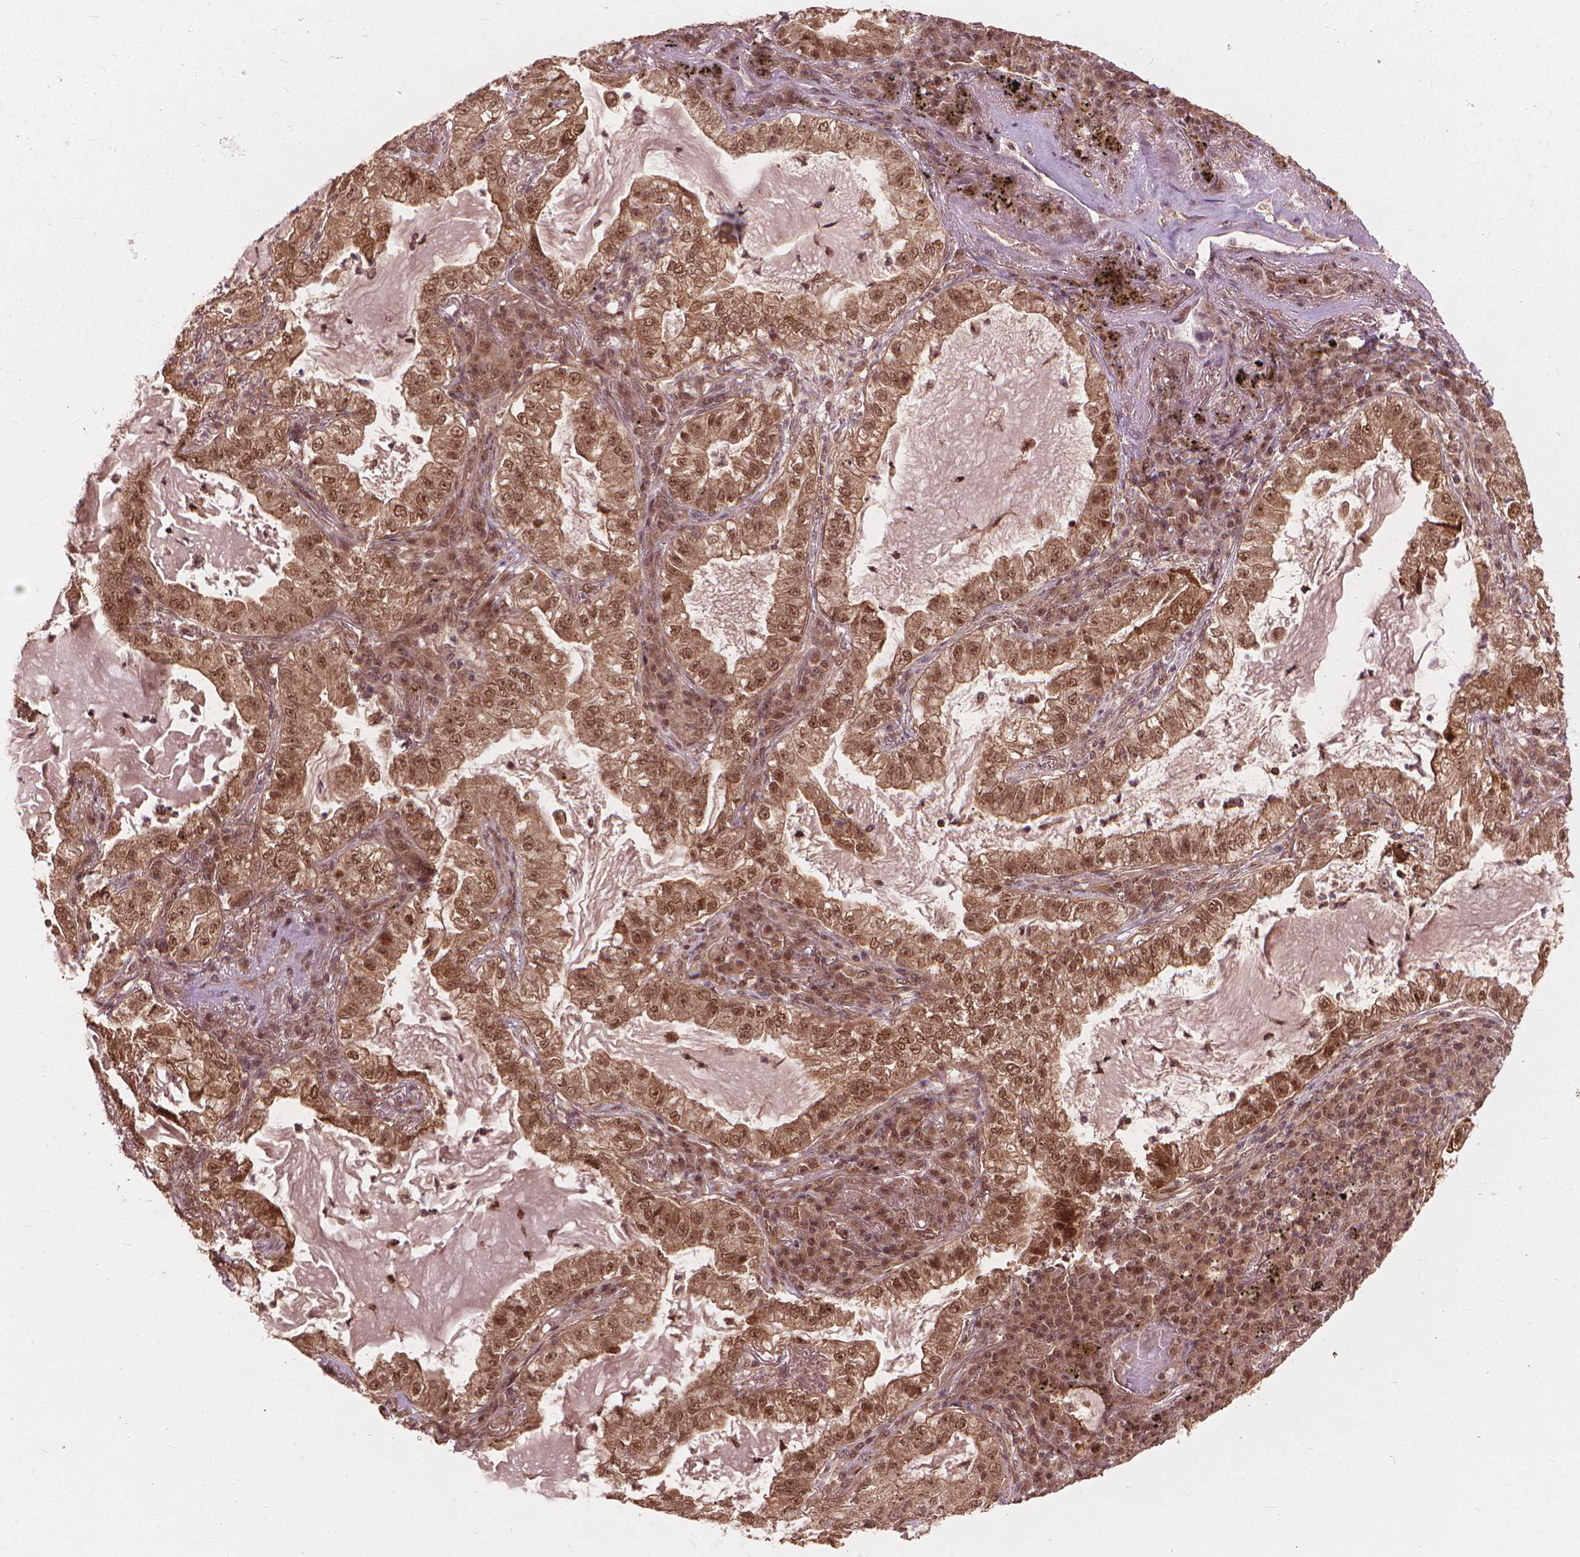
{"staining": {"intensity": "moderate", "quantity": ">75%", "location": "cytoplasmic/membranous,nuclear"}, "tissue": "lung cancer", "cell_type": "Tumor cells", "image_type": "cancer", "snomed": [{"axis": "morphology", "description": "Adenocarcinoma, NOS"}, {"axis": "topography", "description": "Lung"}], "caption": "Immunohistochemistry image of neoplastic tissue: lung cancer (adenocarcinoma) stained using immunohistochemistry (IHC) exhibits medium levels of moderate protein expression localized specifically in the cytoplasmic/membranous and nuclear of tumor cells, appearing as a cytoplasmic/membranous and nuclear brown color.", "gene": "SSU72", "patient": {"sex": "female", "age": 73}}